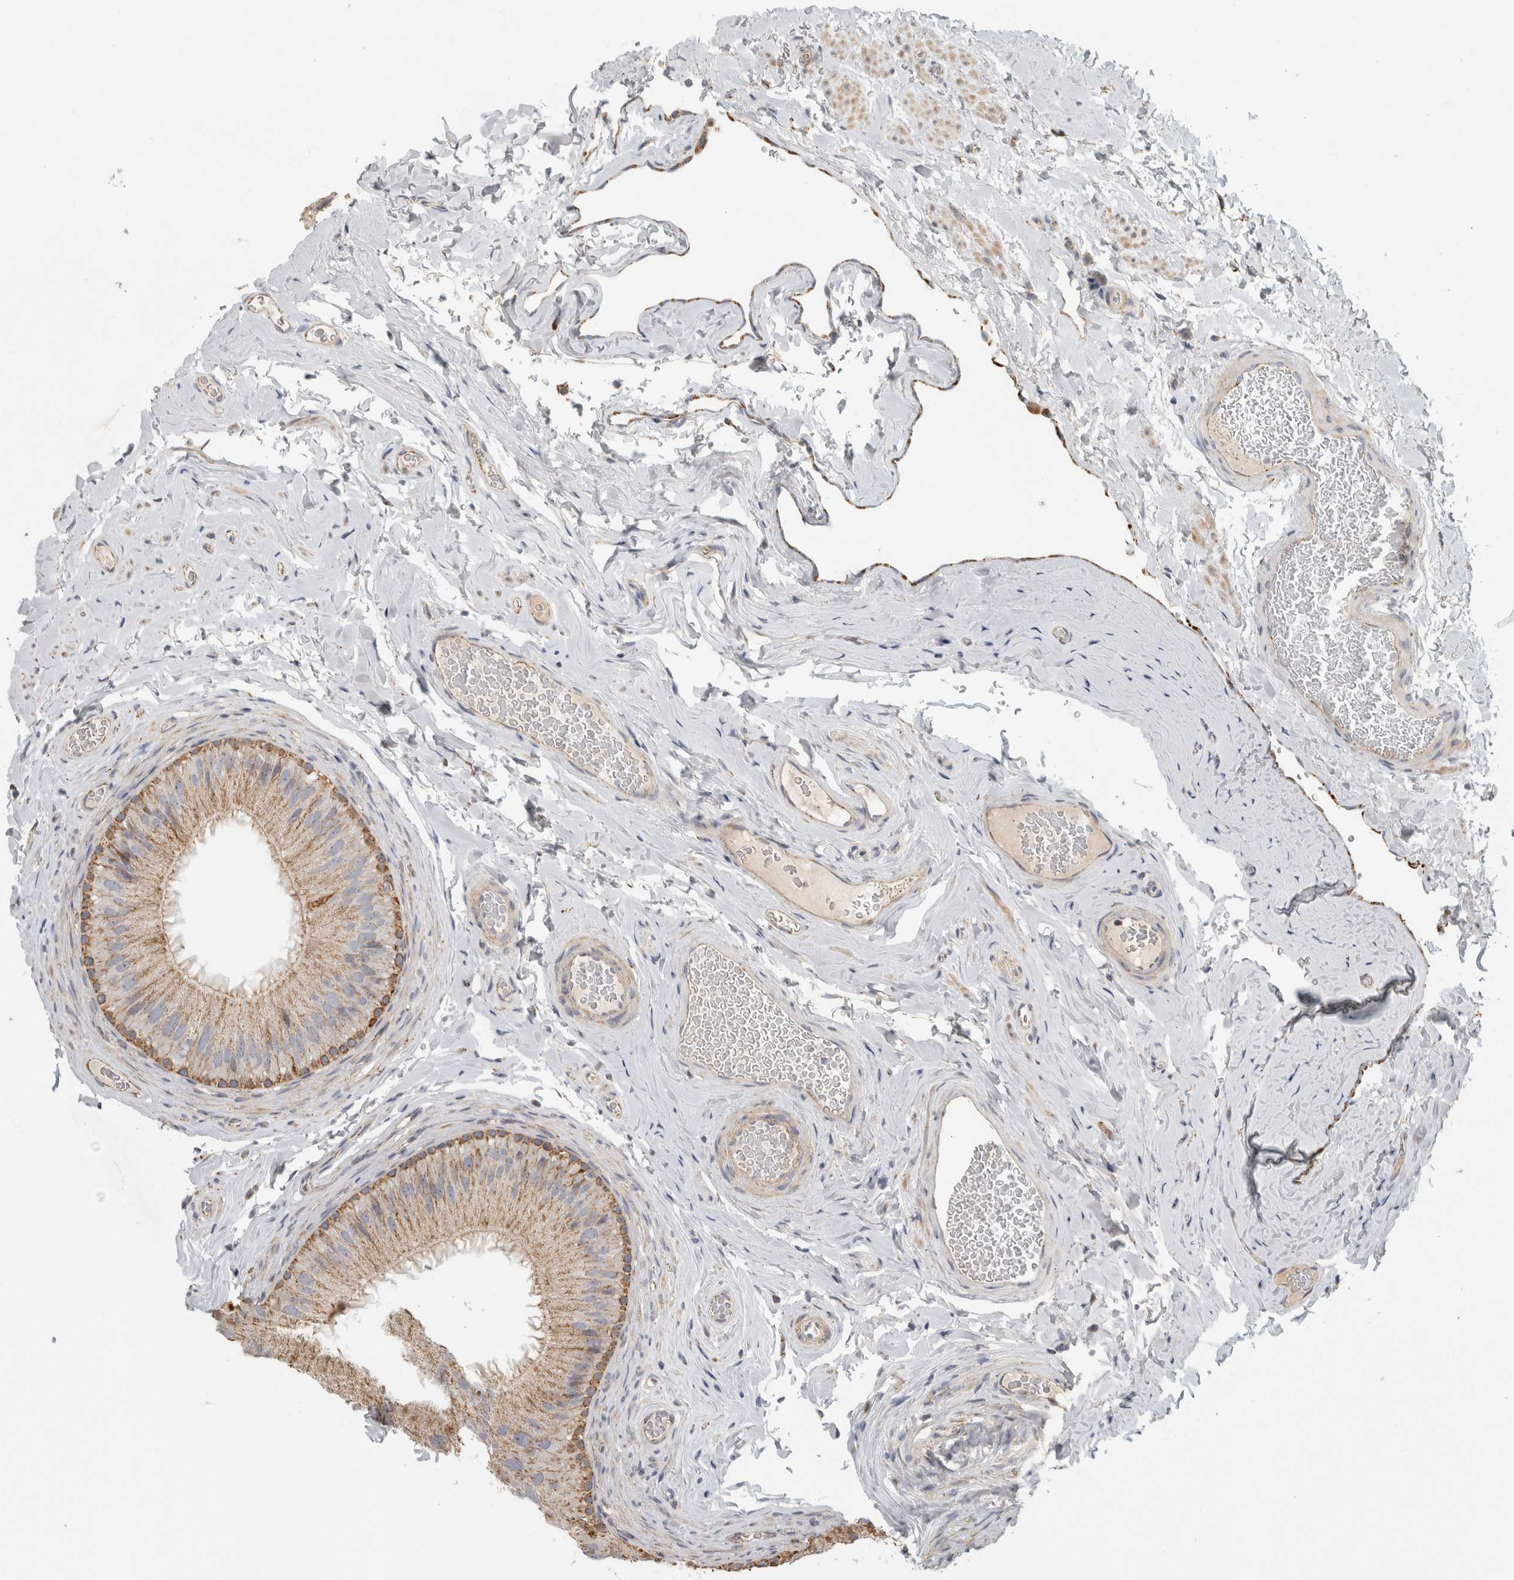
{"staining": {"intensity": "moderate", "quantity": ">75%", "location": "cytoplasmic/membranous"}, "tissue": "epididymis", "cell_type": "Glandular cells", "image_type": "normal", "snomed": [{"axis": "morphology", "description": "Normal tissue, NOS"}, {"axis": "topography", "description": "Vascular tissue"}, {"axis": "topography", "description": "Epididymis"}], "caption": "High-magnification brightfield microscopy of normal epididymis stained with DAB (3,3'-diaminobenzidine) (brown) and counterstained with hematoxylin (blue). glandular cells exhibit moderate cytoplasmic/membranous staining is identified in approximately>75% of cells. (DAB (3,3'-diaminobenzidine) IHC, brown staining for protein, blue staining for nuclei).", "gene": "ST8SIA1", "patient": {"sex": "male", "age": 49}}